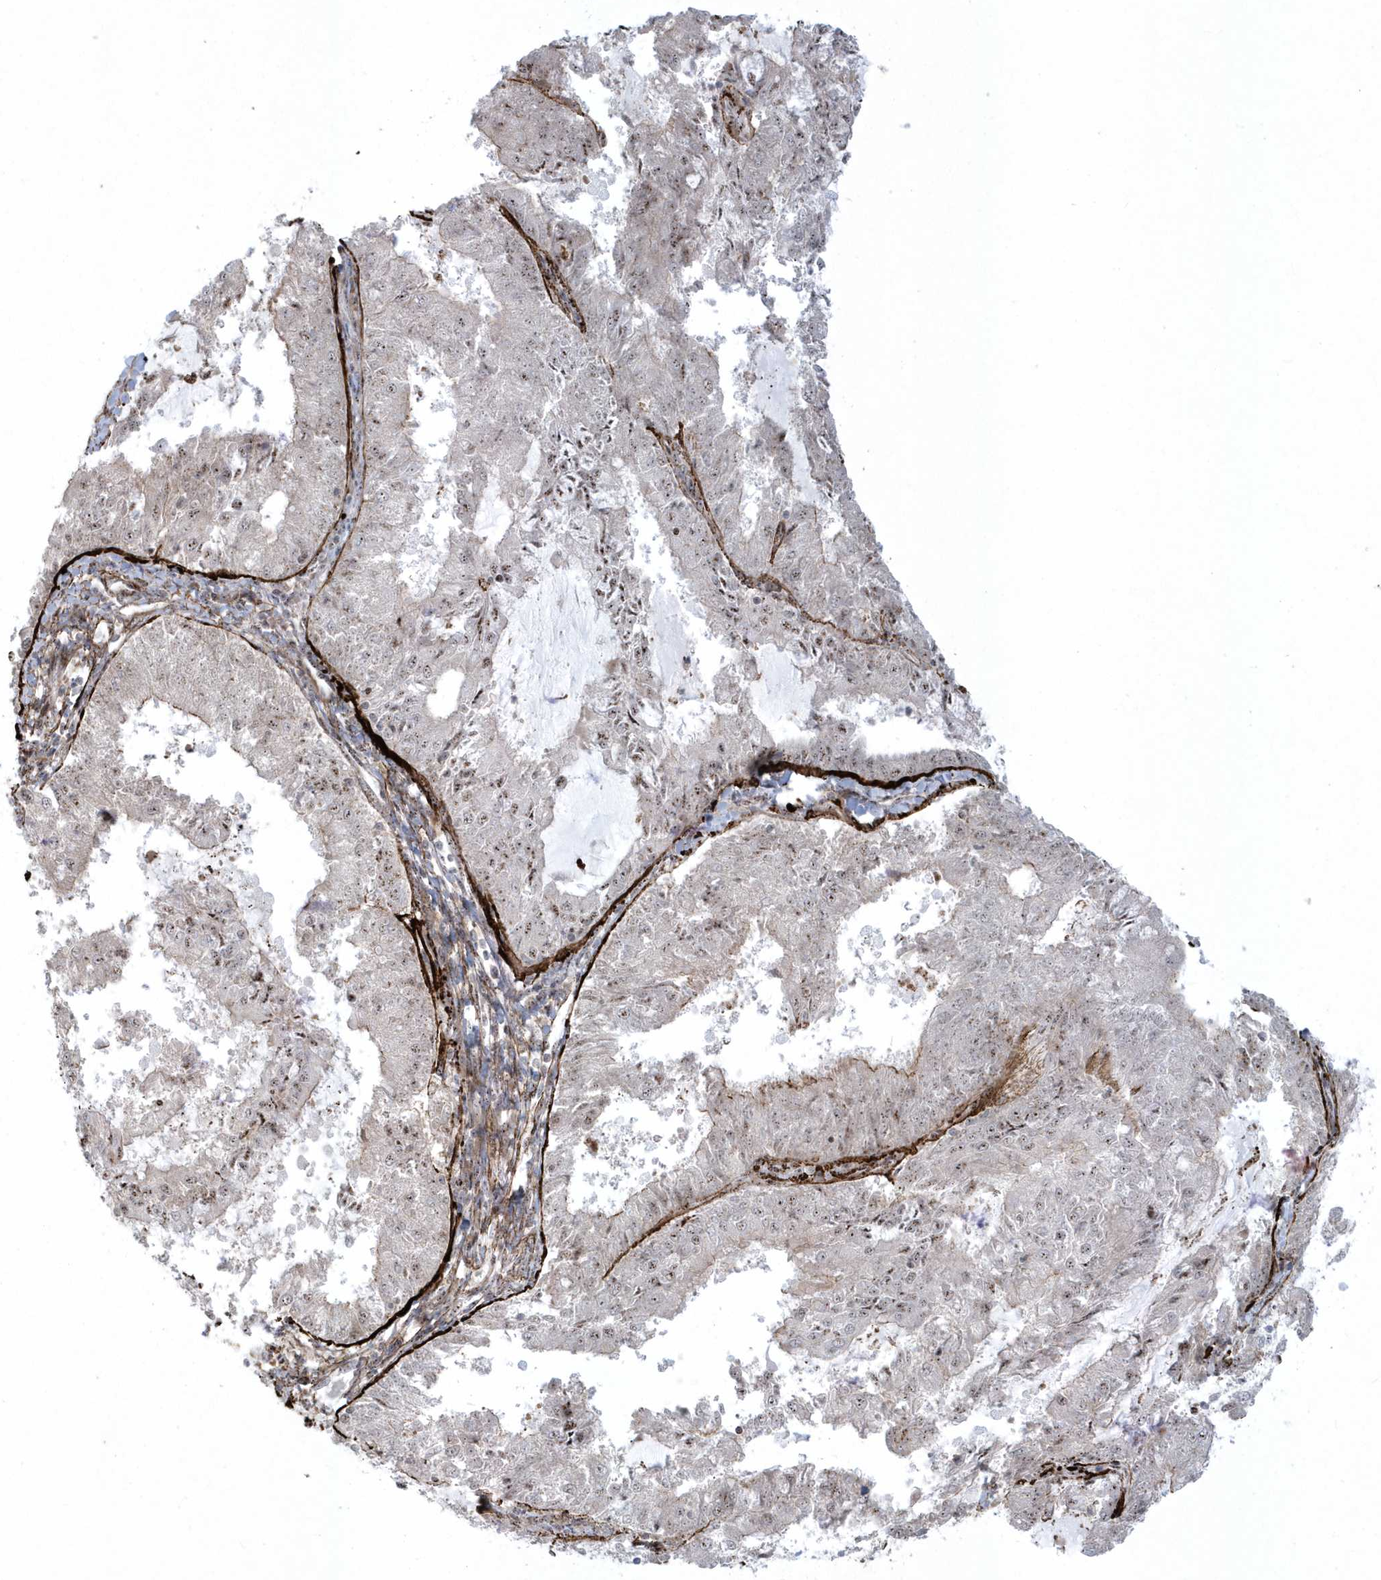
{"staining": {"intensity": "weak", "quantity": "25%-75%", "location": "nuclear"}, "tissue": "endometrial cancer", "cell_type": "Tumor cells", "image_type": "cancer", "snomed": [{"axis": "morphology", "description": "Adenocarcinoma, NOS"}, {"axis": "topography", "description": "Endometrium"}], "caption": "Endometrial cancer (adenocarcinoma) tissue reveals weak nuclear staining in approximately 25%-75% of tumor cells, visualized by immunohistochemistry.", "gene": "MASP2", "patient": {"sex": "female", "age": 57}}